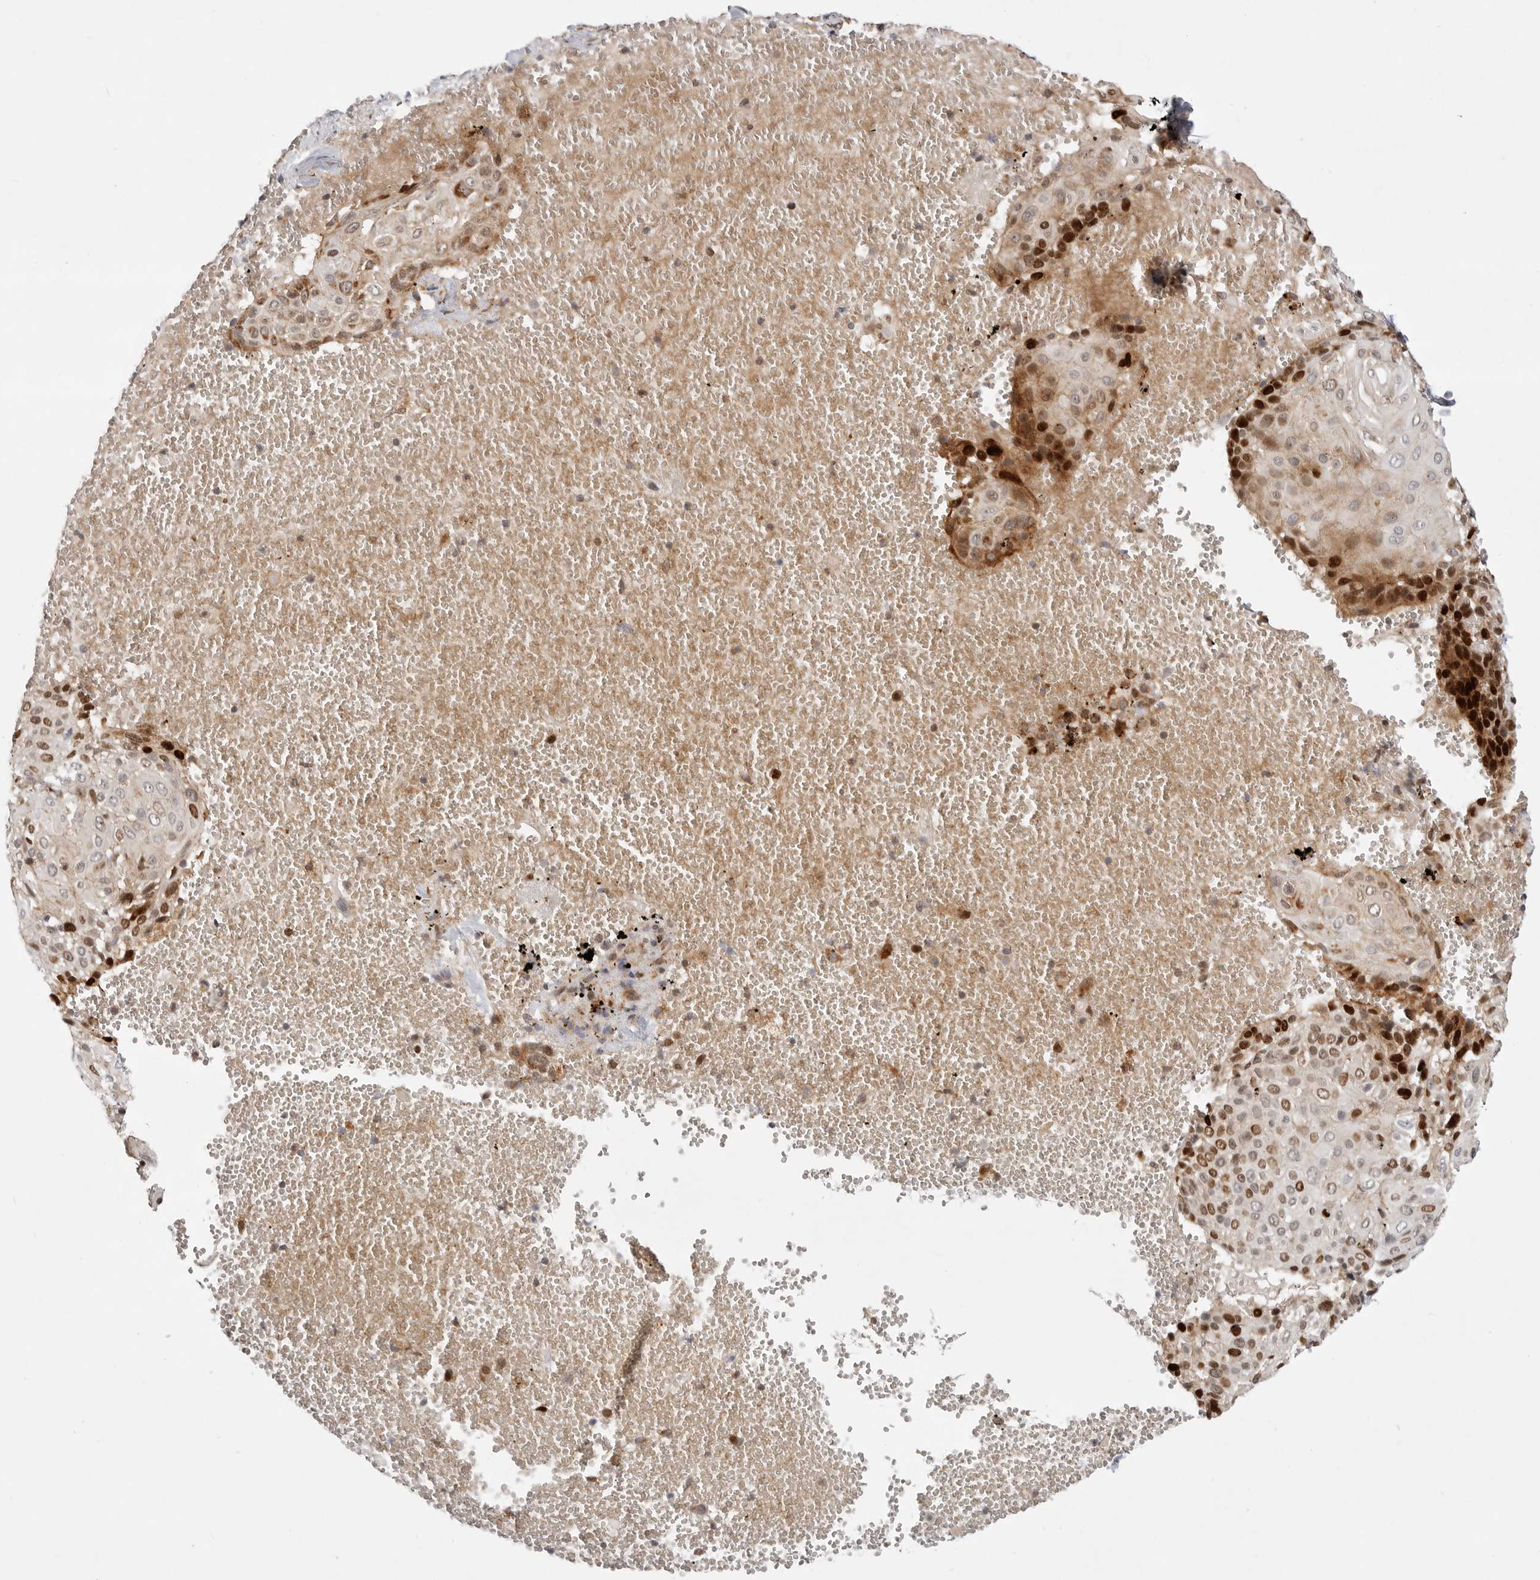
{"staining": {"intensity": "strong", "quantity": "25%-75%", "location": "cytoplasmic/membranous,nuclear"}, "tissue": "cervical cancer", "cell_type": "Tumor cells", "image_type": "cancer", "snomed": [{"axis": "morphology", "description": "Squamous cell carcinoma, NOS"}, {"axis": "topography", "description": "Cervix"}], "caption": "Human cervical cancer (squamous cell carcinoma) stained with a brown dye shows strong cytoplasmic/membranous and nuclear positive positivity in approximately 25%-75% of tumor cells.", "gene": "CSNK1G3", "patient": {"sex": "female", "age": 74}}